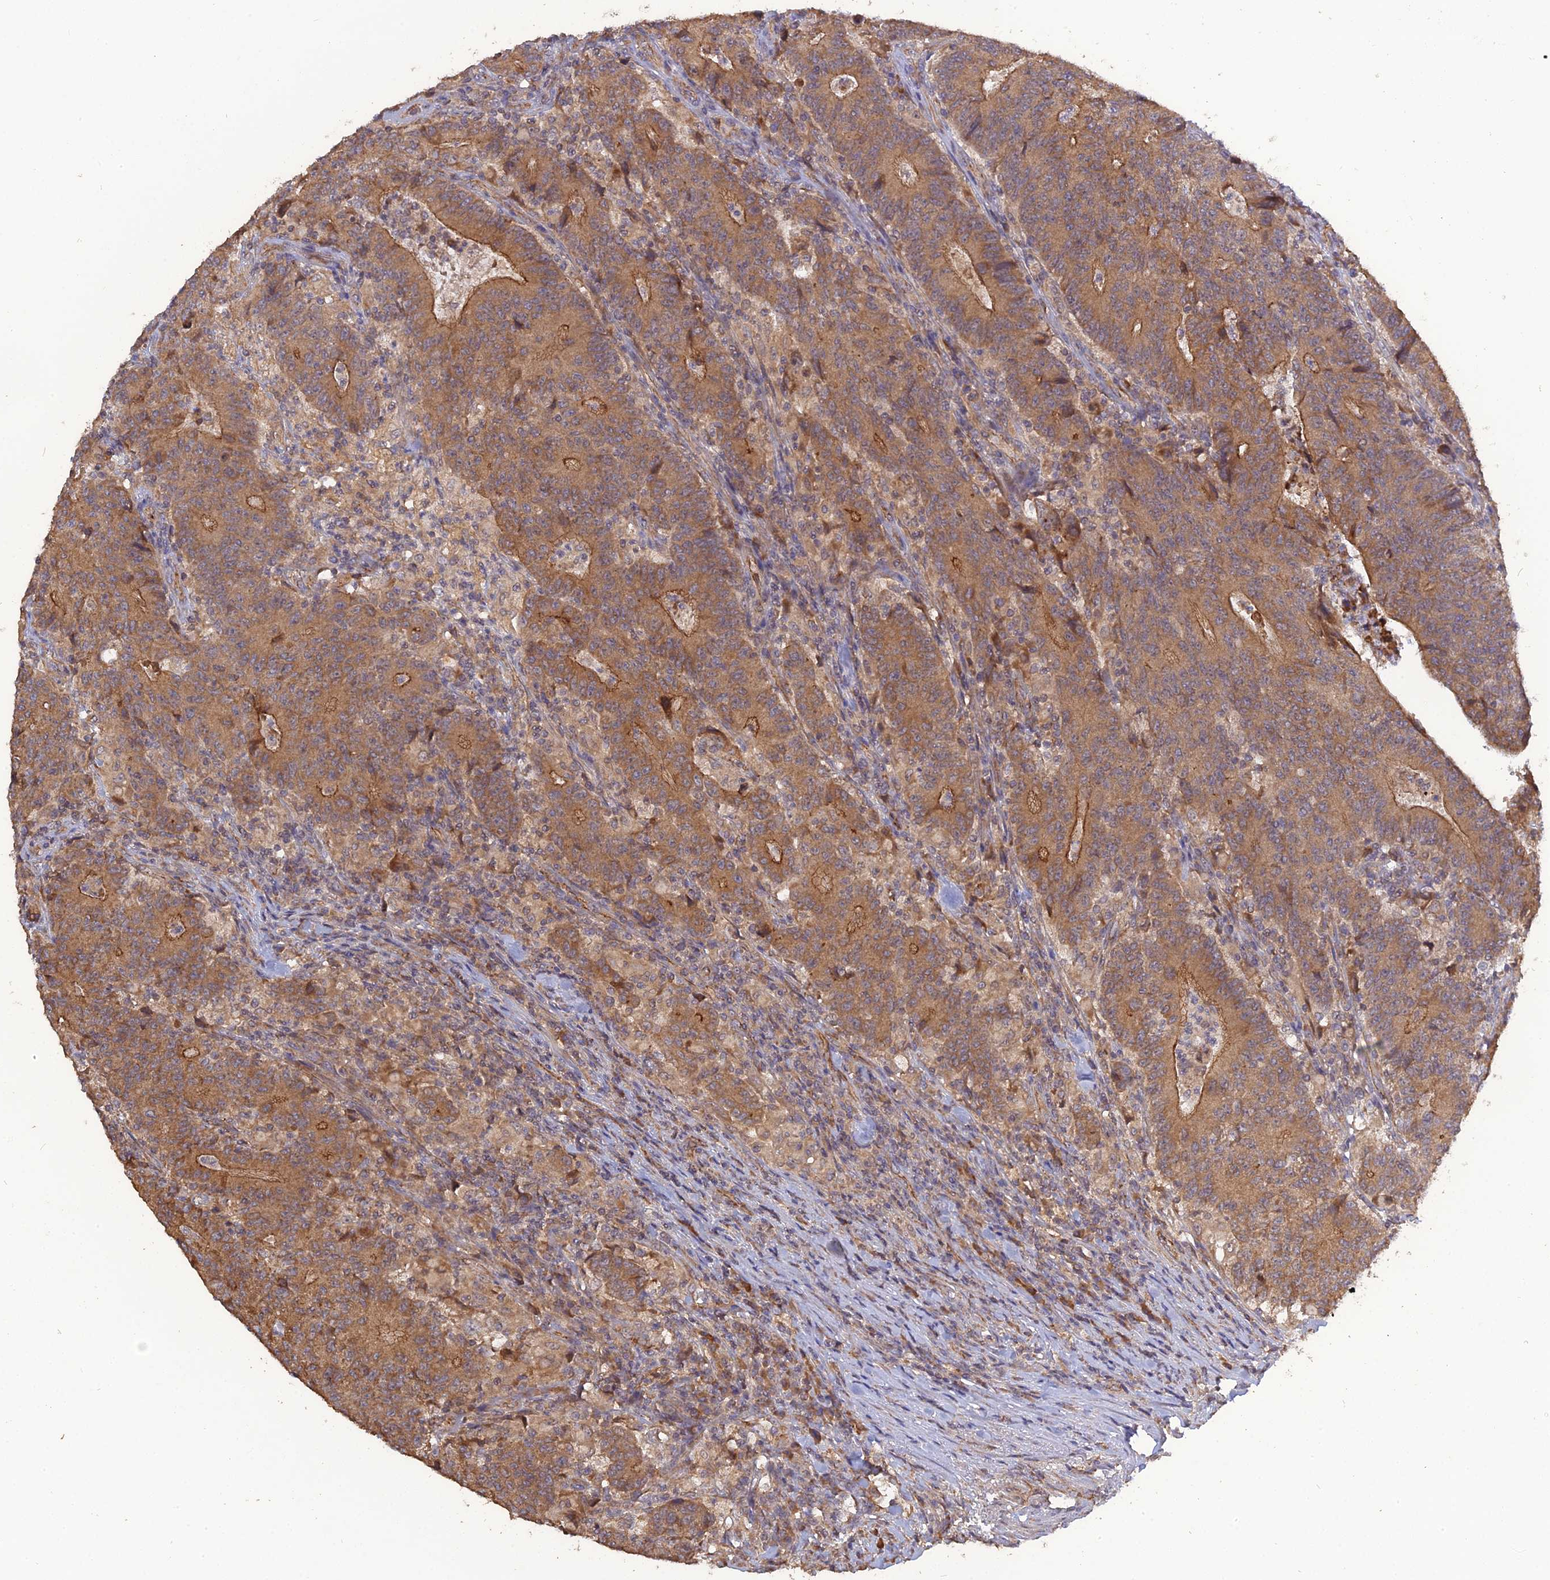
{"staining": {"intensity": "moderate", "quantity": ">75%", "location": "cytoplasmic/membranous"}, "tissue": "colorectal cancer", "cell_type": "Tumor cells", "image_type": "cancer", "snomed": [{"axis": "morphology", "description": "Adenocarcinoma, NOS"}, {"axis": "topography", "description": "Colon"}], "caption": "Protein expression analysis of colorectal cancer (adenocarcinoma) reveals moderate cytoplasmic/membranous staining in approximately >75% of tumor cells.", "gene": "ARHGAP40", "patient": {"sex": "female", "age": 75}}